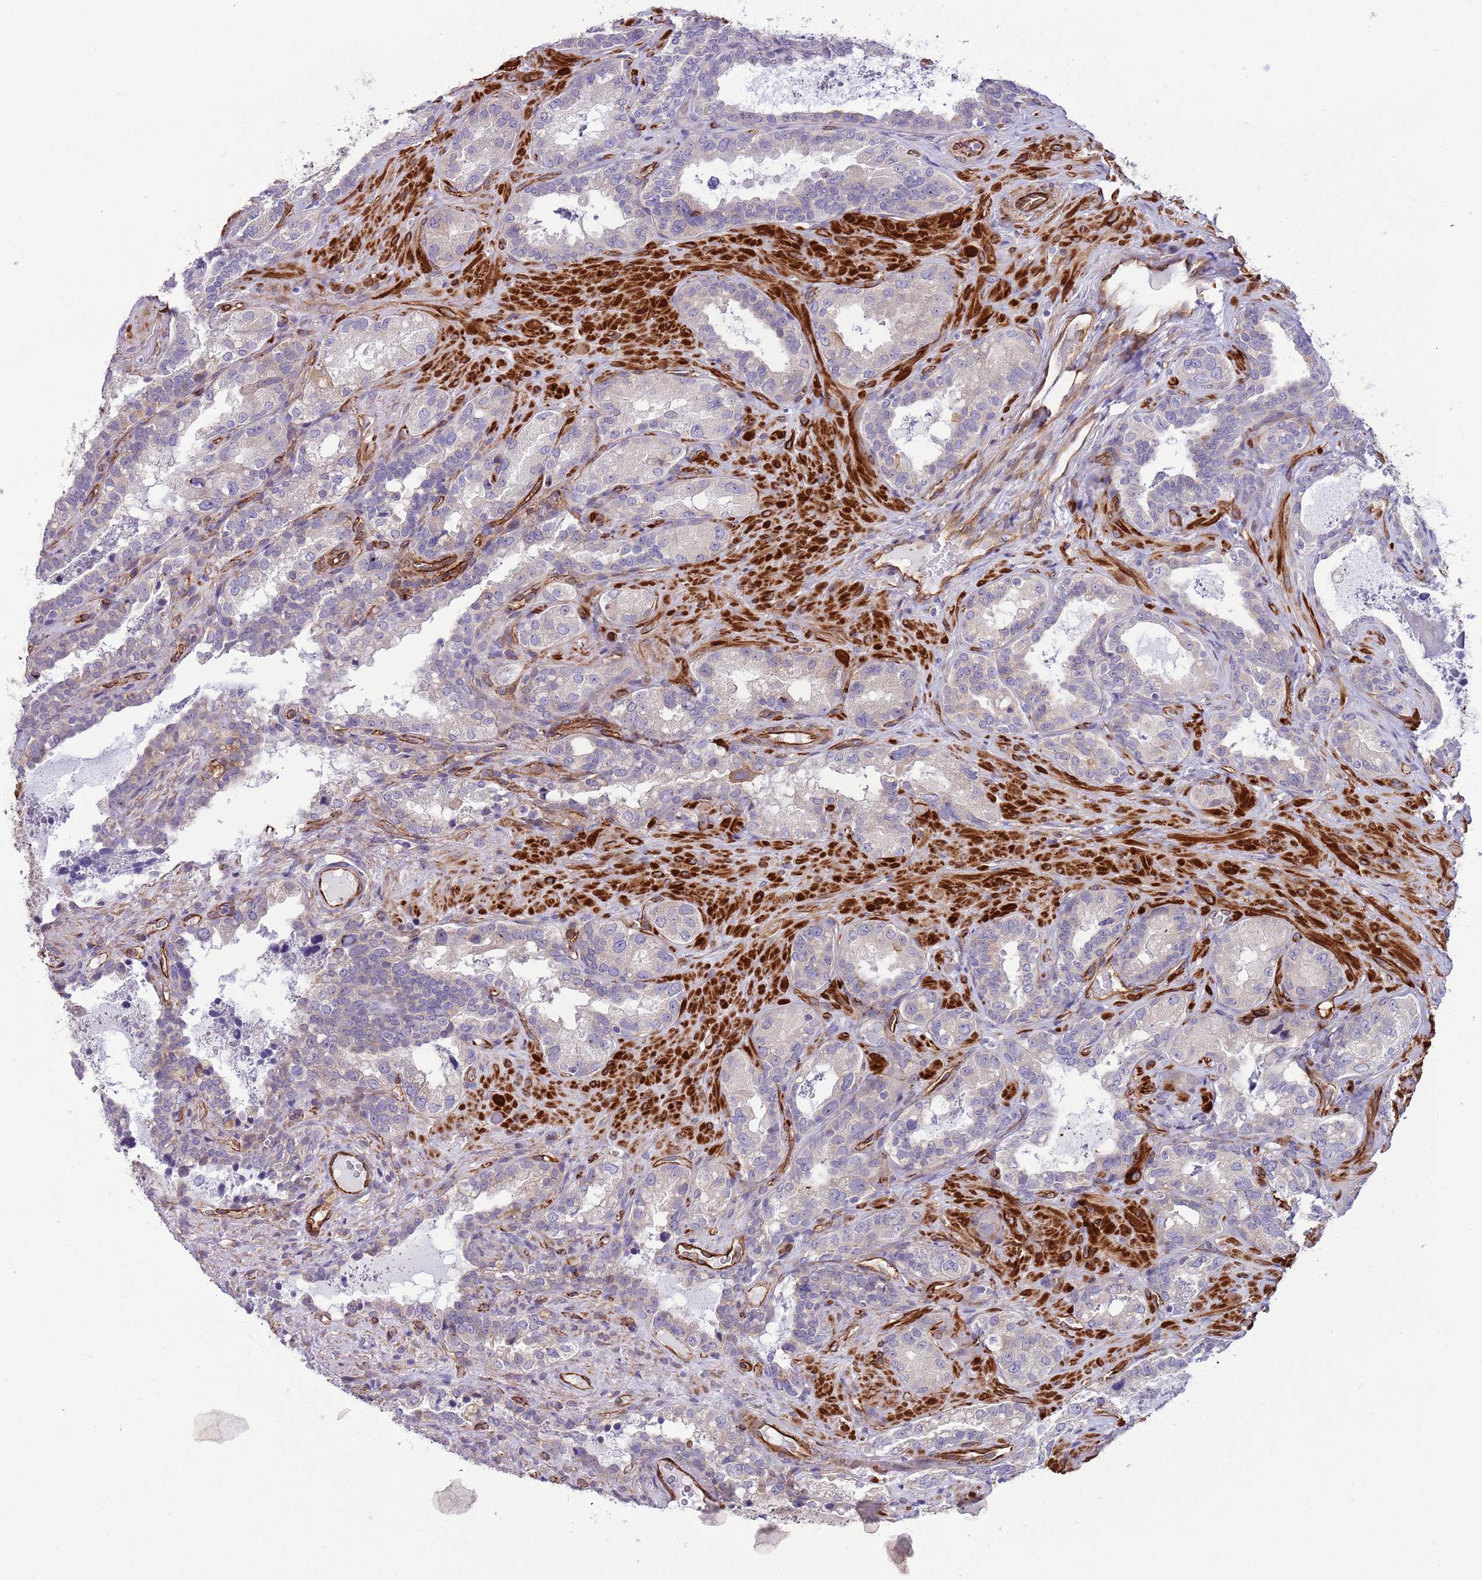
{"staining": {"intensity": "negative", "quantity": "none", "location": "none"}, "tissue": "seminal vesicle", "cell_type": "Glandular cells", "image_type": "normal", "snomed": [{"axis": "morphology", "description": "Normal tissue, NOS"}, {"axis": "topography", "description": "Seminal veicle"}, {"axis": "topography", "description": "Peripheral nerve tissue"}], "caption": "Glandular cells are negative for brown protein staining in benign seminal vesicle. (Stains: DAB (3,3'-diaminobenzidine) immunohistochemistry with hematoxylin counter stain, Microscopy: brightfield microscopy at high magnification).", "gene": "GAS2L3", "patient": {"sex": "male", "age": 67}}